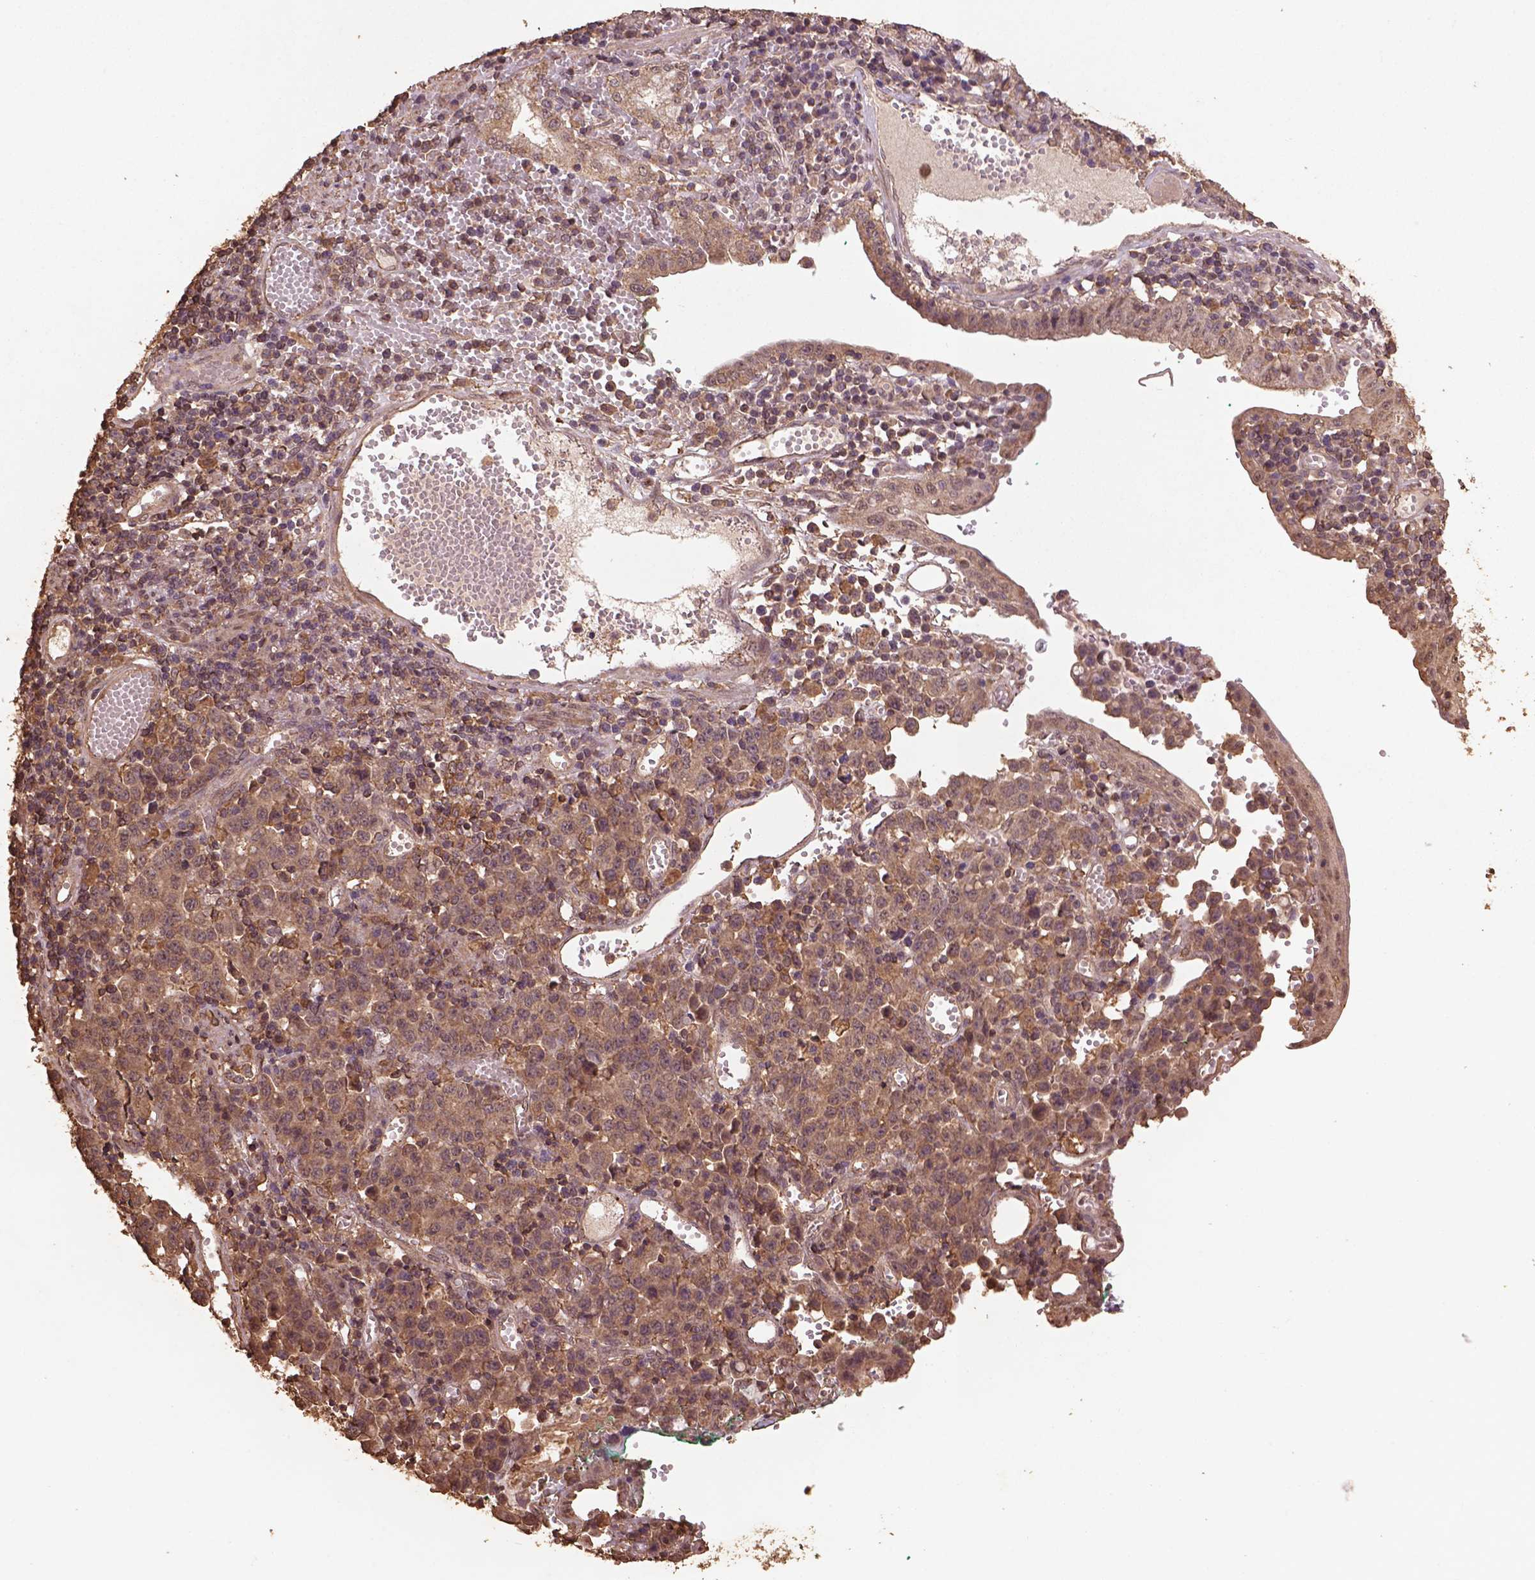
{"staining": {"intensity": "weak", "quantity": "25%-75%", "location": "cytoplasmic/membranous"}, "tissue": "stomach cancer", "cell_type": "Tumor cells", "image_type": "cancer", "snomed": [{"axis": "morphology", "description": "Adenocarcinoma, NOS"}, {"axis": "topography", "description": "Stomach, upper"}], "caption": "The image demonstrates a brown stain indicating the presence of a protein in the cytoplasmic/membranous of tumor cells in stomach cancer. Nuclei are stained in blue.", "gene": "BABAM1", "patient": {"sex": "male", "age": 69}}